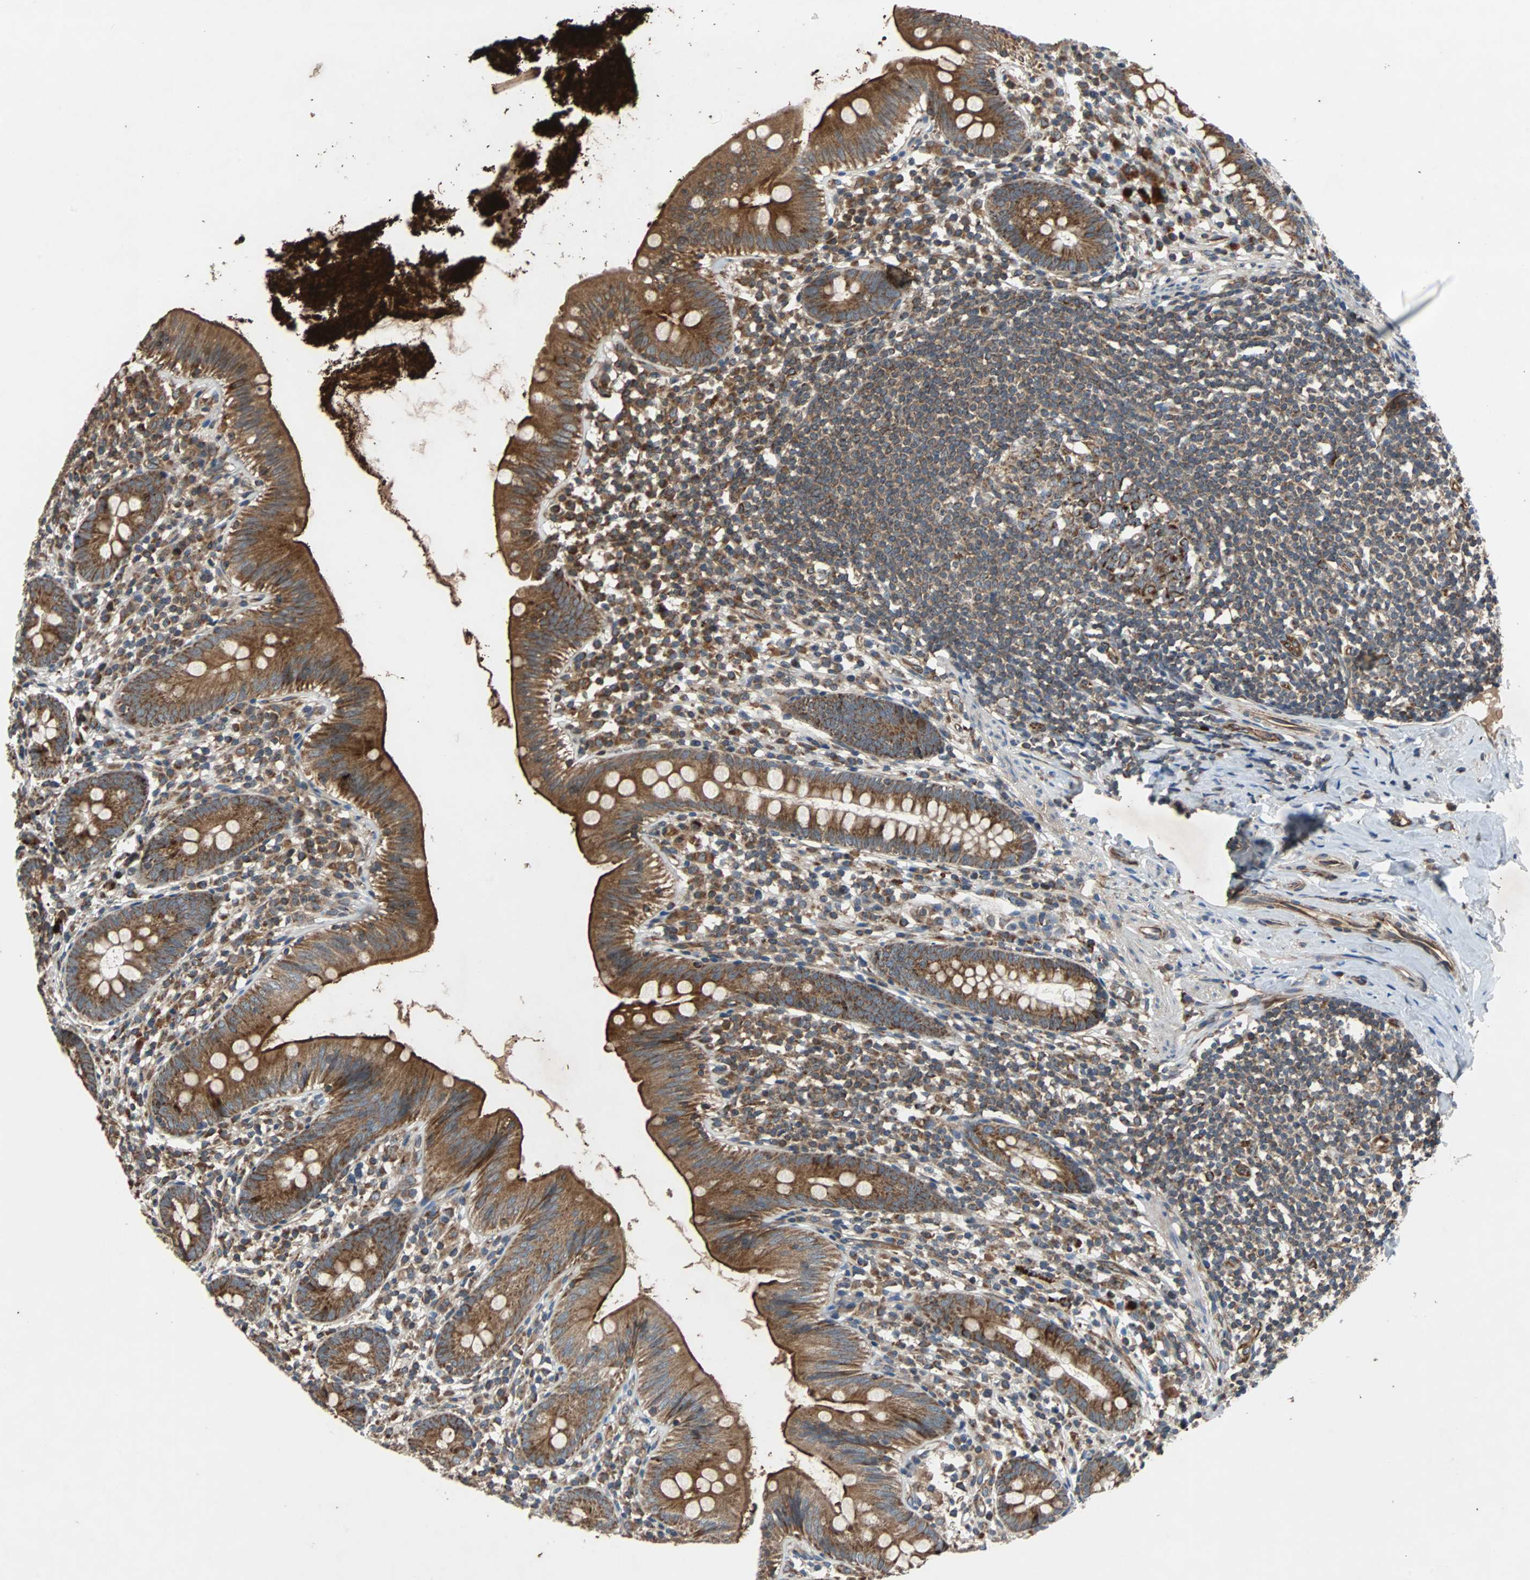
{"staining": {"intensity": "moderate", "quantity": ">75%", "location": "cytoplasmic/membranous"}, "tissue": "appendix", "cell_type": "Glandular cells", "image_type": "normal", "snomed": [{"axis": "morphology", "description": "Normal tissue, NOS"}, {"axis": "topography", "description": "Appendix"}], "caption": "This image displays unremarkable appendix stained with IHC to label a protein in brown. The cytoplasmic/membranous of glandular cells show moderate positivity for the protein. Nuclei are counter-stained blue.", "gene": "ACTR3", "patient": {"sex": "male", "age": 52}}